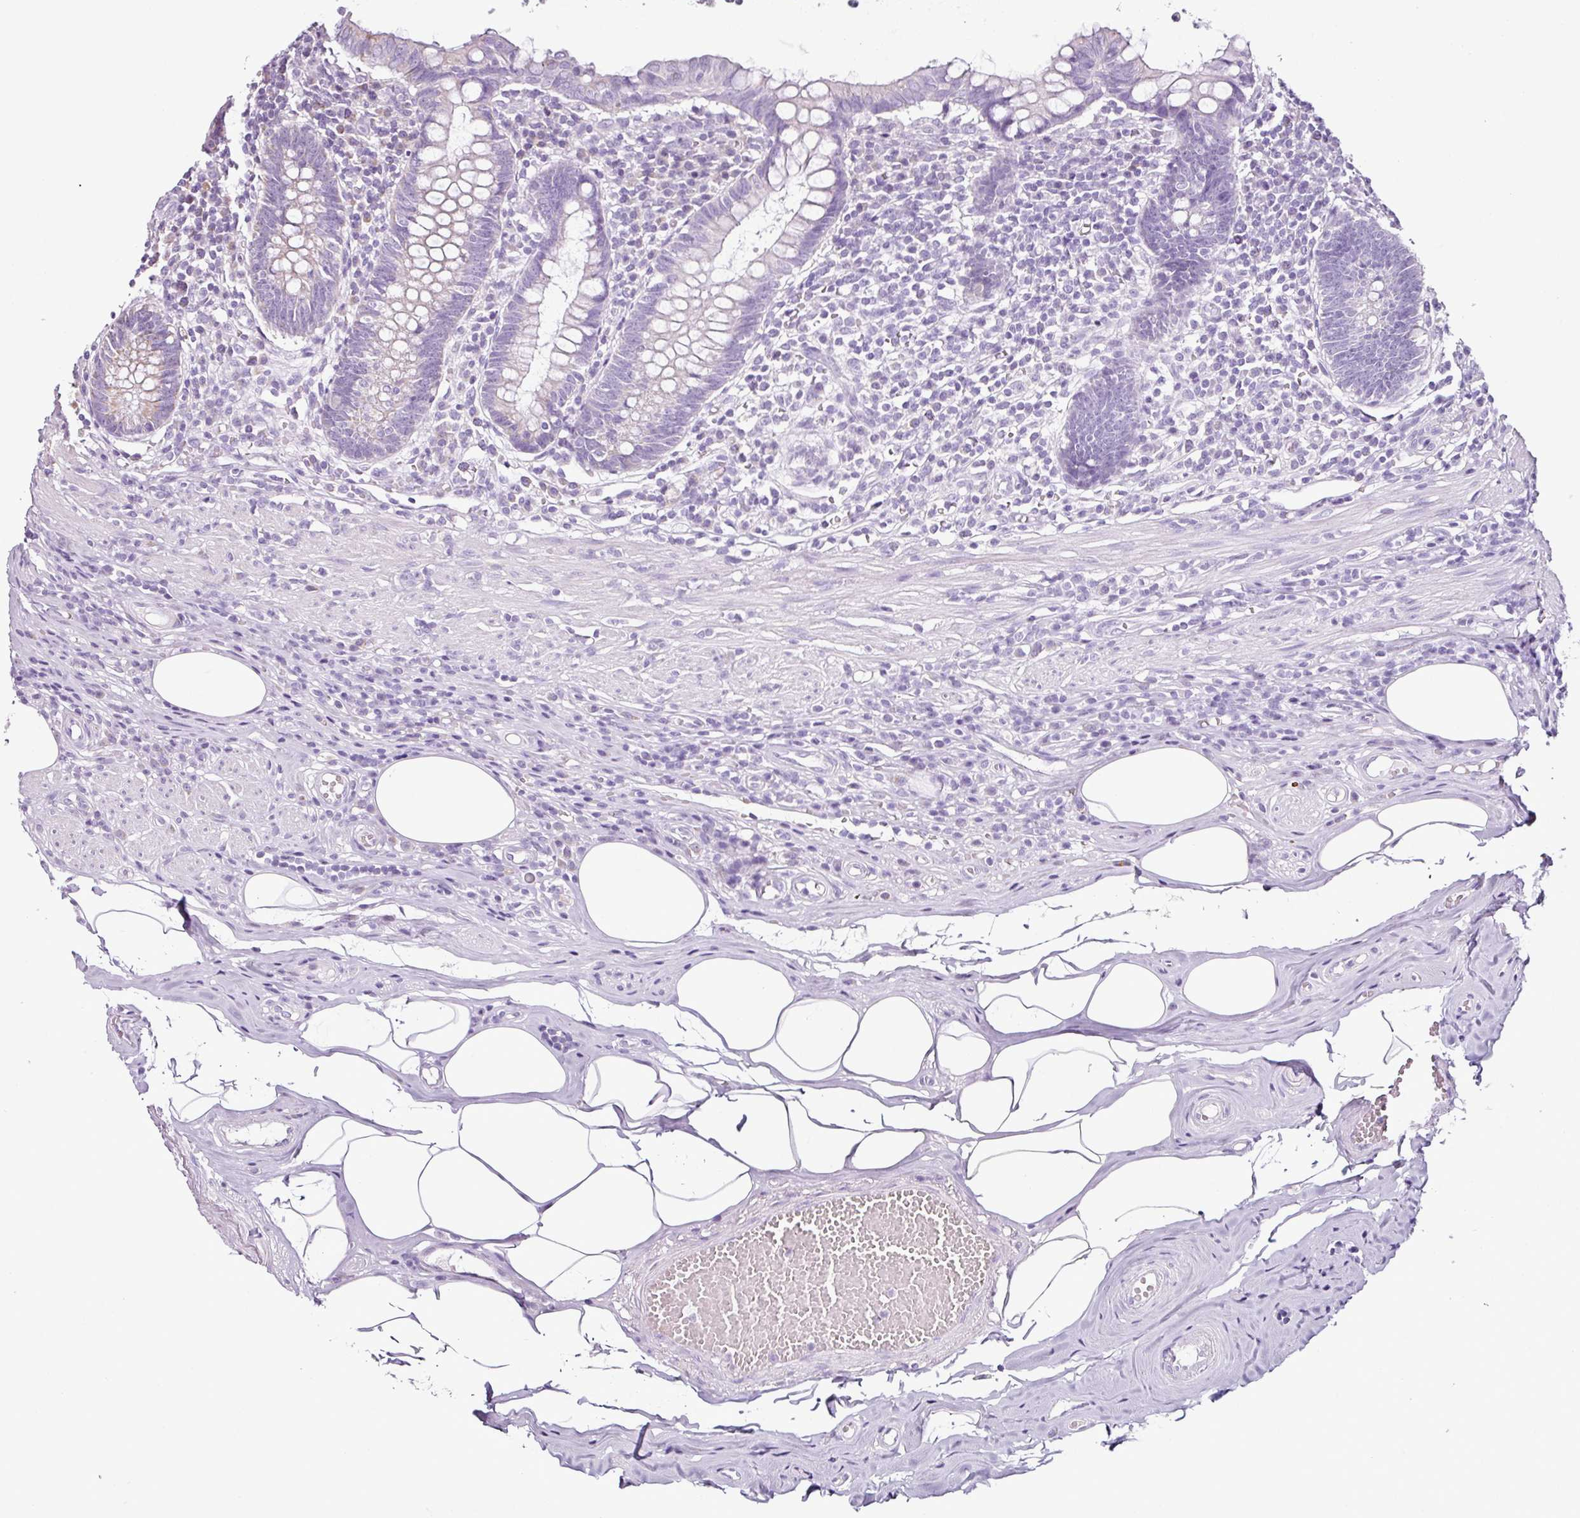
{"staining": {"intensity": "weak", "quantity": "25%-75%", "location": "cytoplasmic/membranous"}, "tissue": "appendix", "cell_type": "Glandular cells", "image_type": "normal", "snomed": [{"axis": "morphology", "description": "Normal tissue, NOS"}, {"axis": "topography", "description": "Appendix"}], "caption": "High-magnification brightfield microscopy of benign appendix stained with DAB (brown) and counterstained with hematoxylin (blue). glandular cells exhibit weak cytoplasmic/membranous staining is identified in about25%-75% of cells.", "gene": "DPAGT1", "patient": {"sex": "female", "age": 56}}